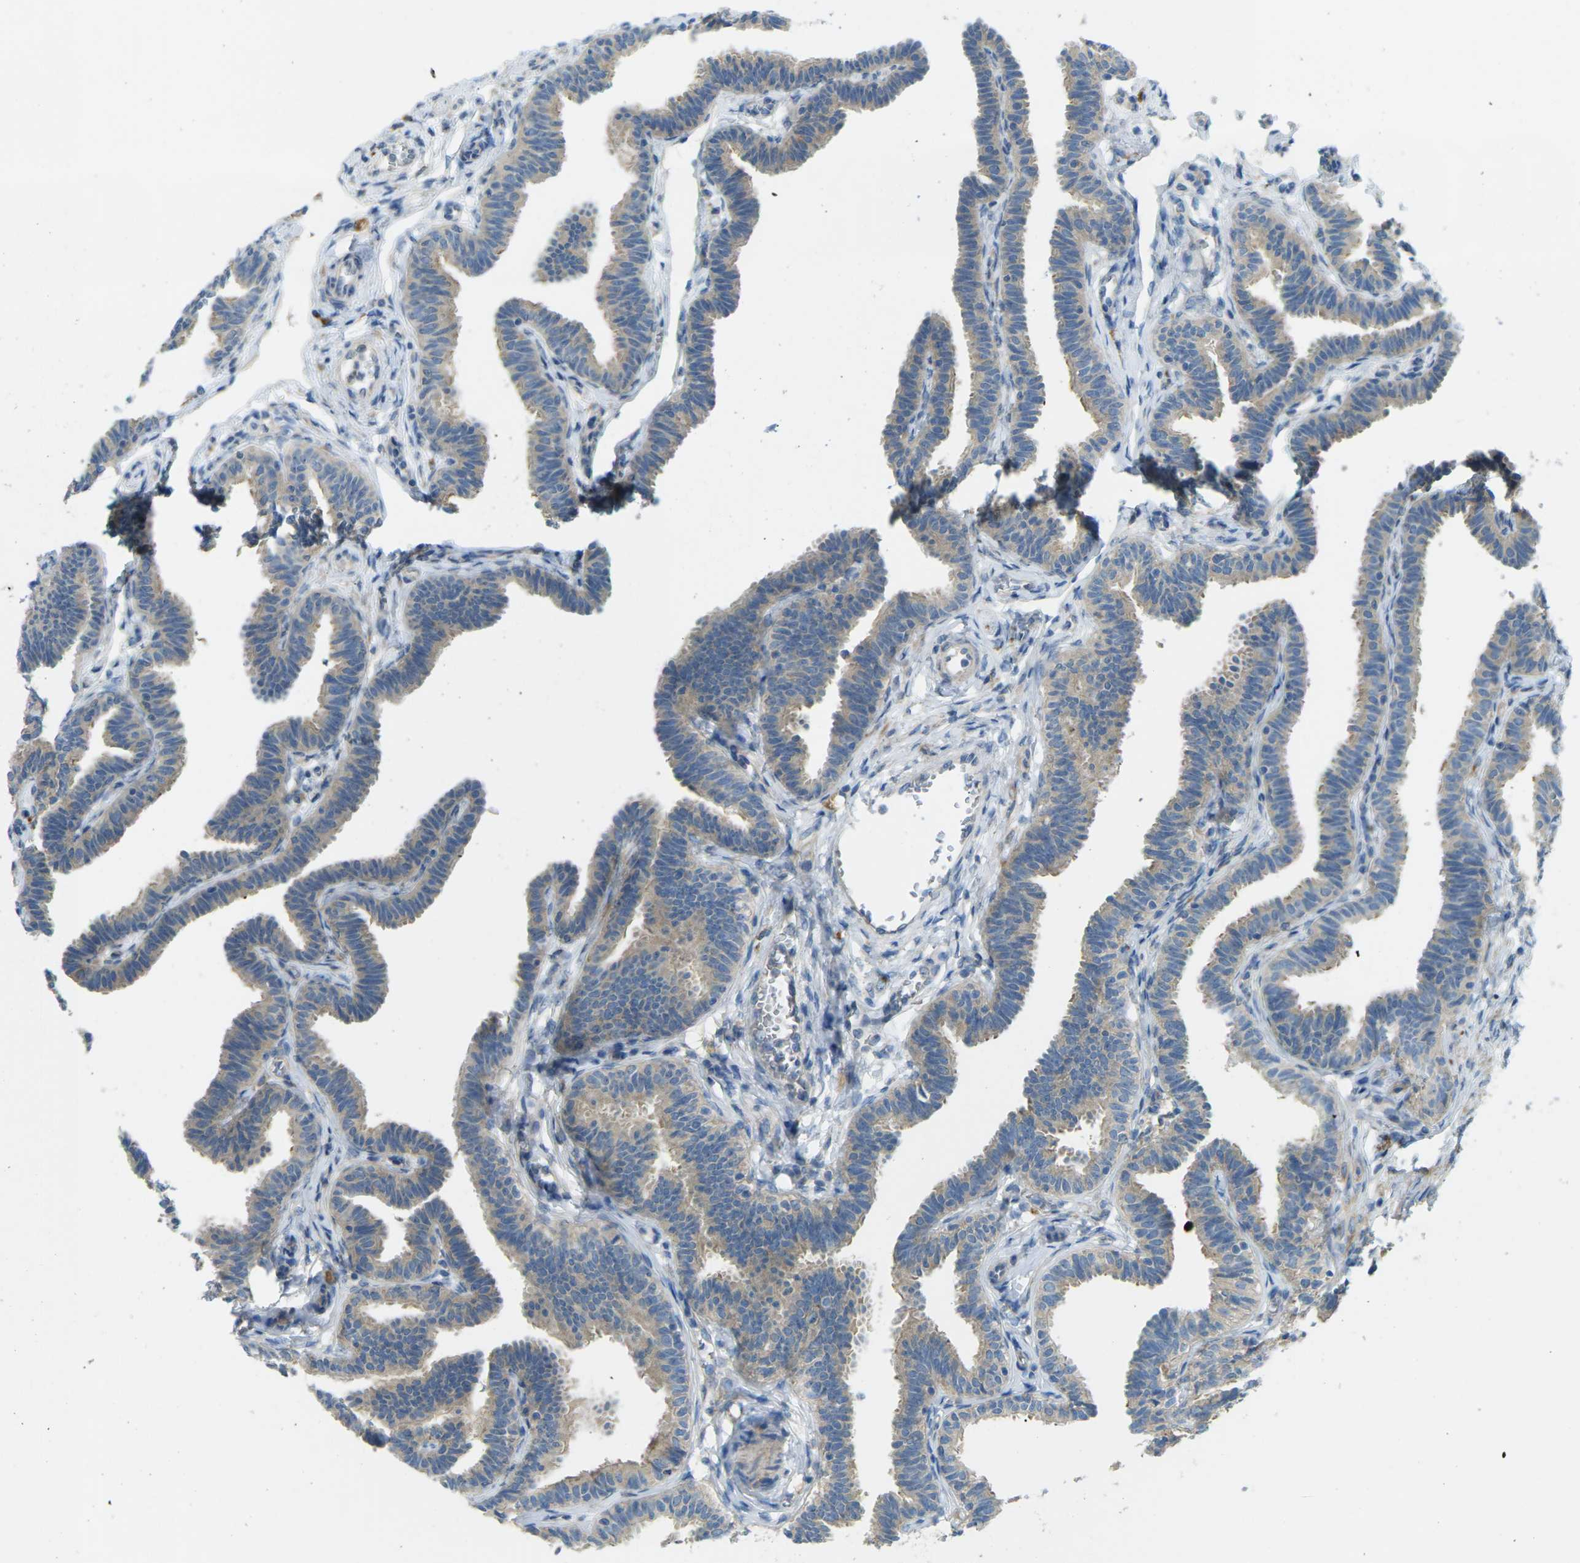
{"staining": {"intensity": "weak", "quantity": ">75%", "location": "cytoplasmic/membranous"}, "tissue": "fallopian tube", "cell_type": "Glandular cells", "image_type": "normal", "snomed": [{"axis": "morphology", "description": "Normal tissue, NOS"}, {"axis": "topography", "description": "Fallopian tube"}, {"axis": "topography", "description": "Ovary"}], "caption": "Weak cytoplasmic/membranous expression for a protein is appreciated in approximately >75% of glandular cells of benign fallopian tube using IHC.", "gene": "MYLK4", "patient": {"sex": "female", "age": 23}}